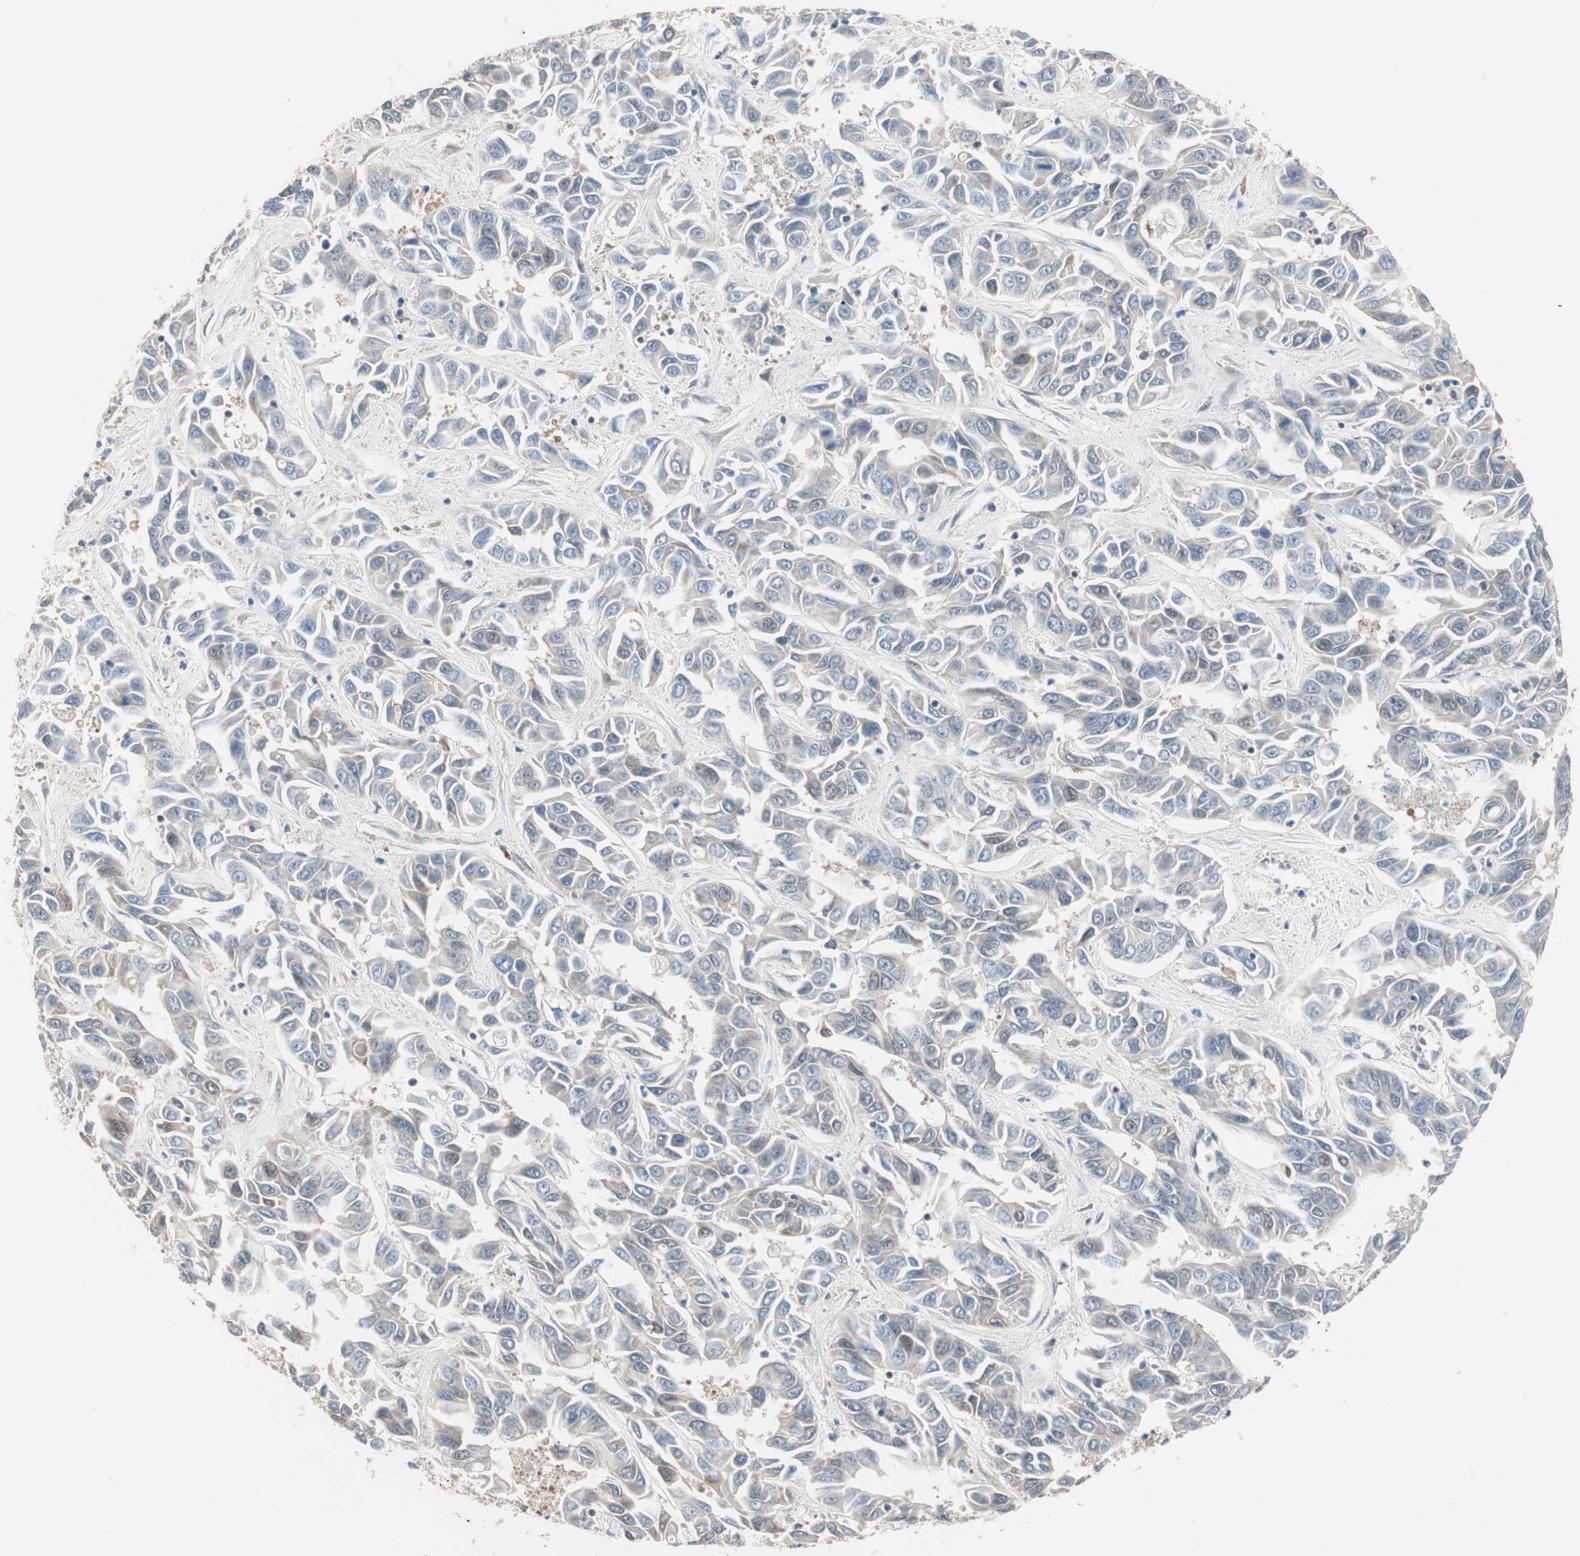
{"staining": {"intensity": "weak", "quantity": "25%-75%", "location": "cytoplasmic/membranous"}, "tissue": "liver cancer", "cell_type": "Tumor cells", "image_type": "cancer", "snomed": [{"axis": "morphology", "description": "Cholangiocarcinoma"}, {"axis": "topography", "description": "Liver"}], "caption": "Immunohistochemical staining of human liver cancer shows low levels of weak cytoplasmic/membranous expression in approximately 25%-75% of tumor cells.", "gene": "PDZK1", "patient": {"sex": "female", "age": 52}}